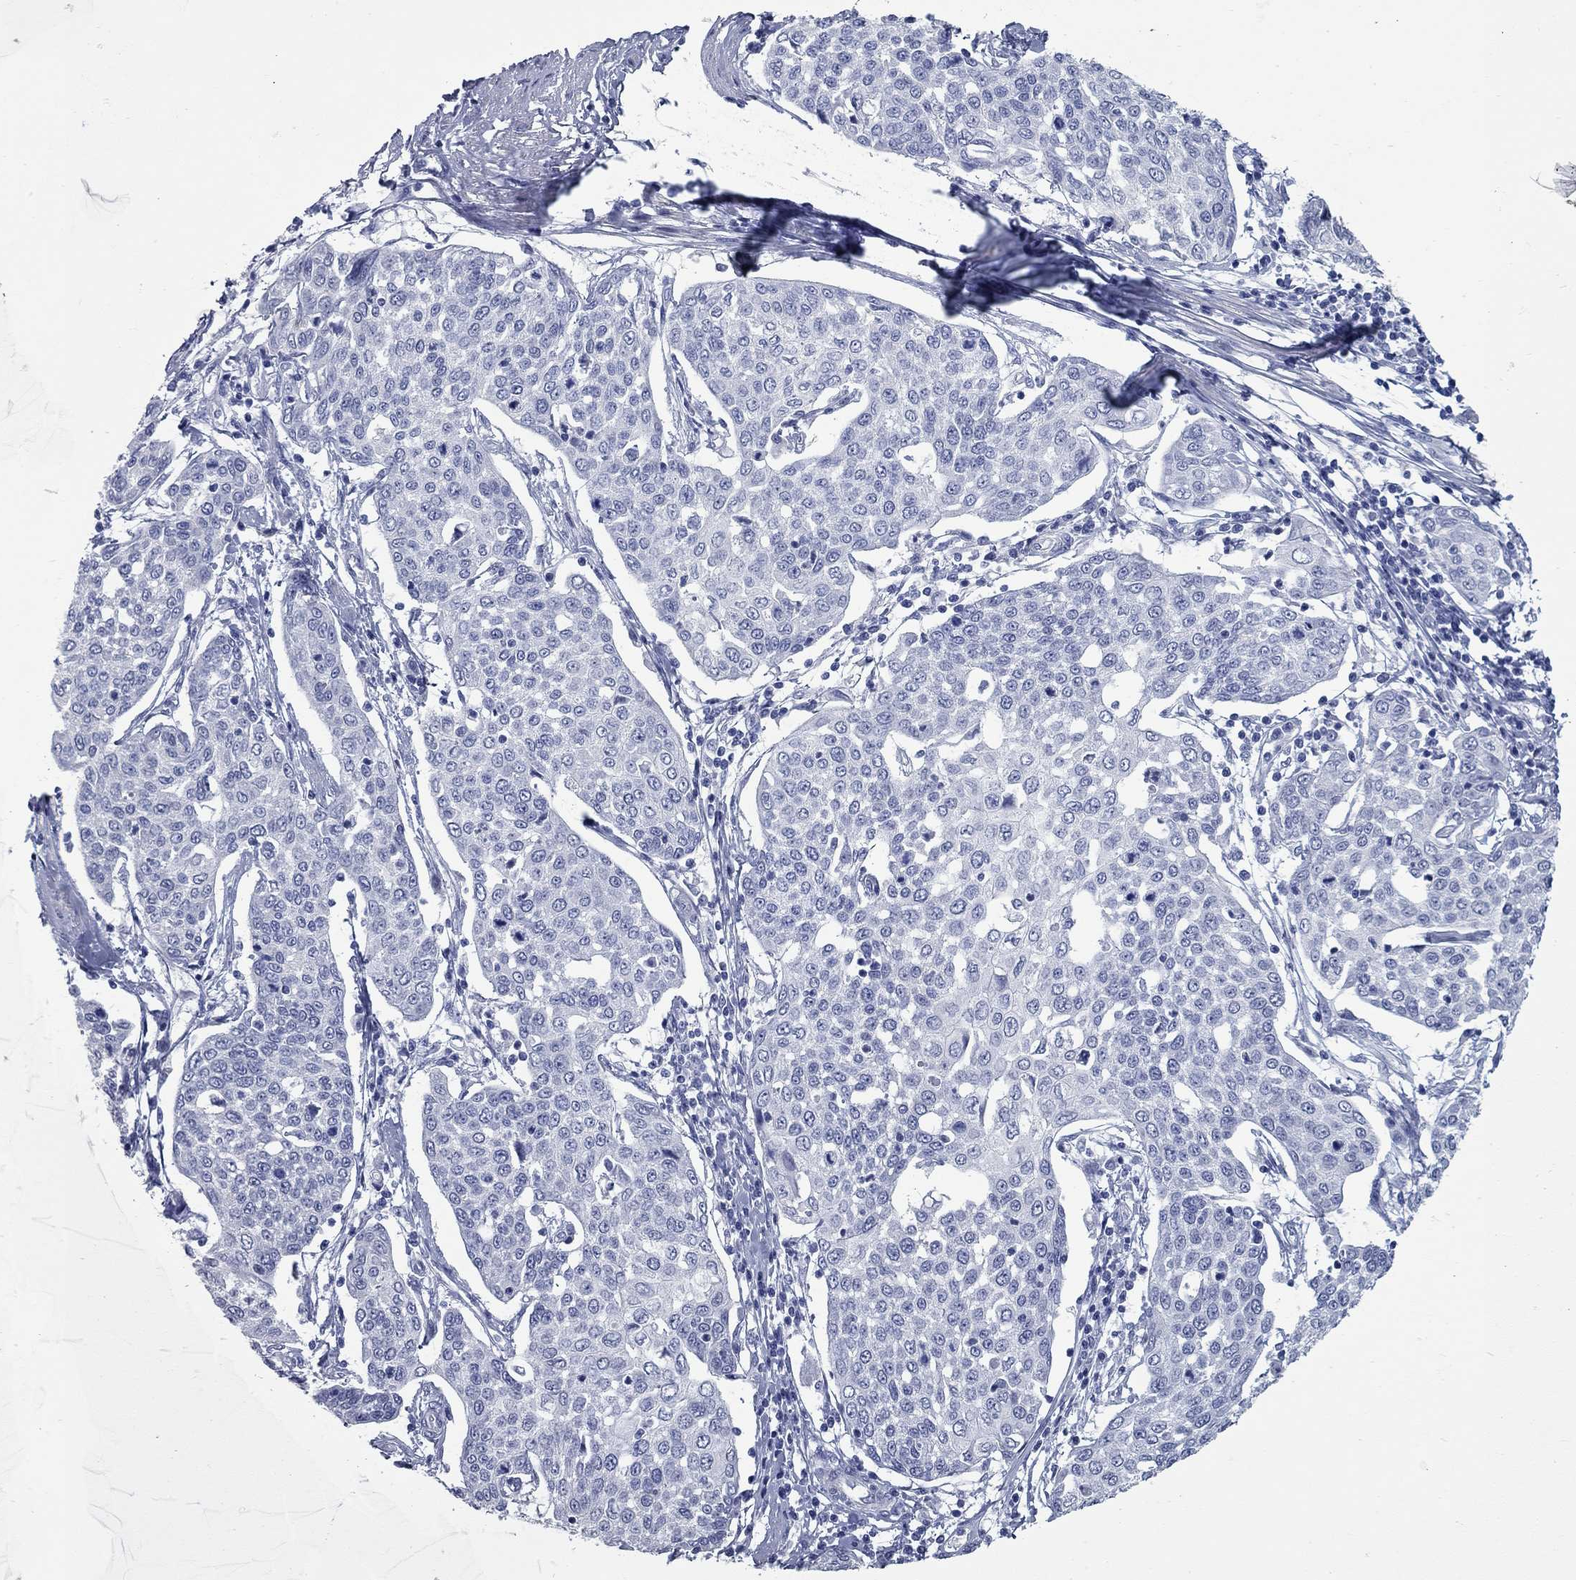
{"staining": {"intensity": "negative", "quantity": "none", "location": "none"}, "tissue": "cervical cancer", "cell_type": "Tumor cells", "image_type": "cancer", "snomed": [{"axis": "morphology", "description": "Squamous cell carcinoma, NOS"}, {"axis": "topography", "description": "Cervix"}], "caption": "Protein analysis of squamous cell carcinoma (cervical) shows no significant staining in tumor cells.", "gene": "KIRREL2", "patient": {"sex": "female", "age": 34}}